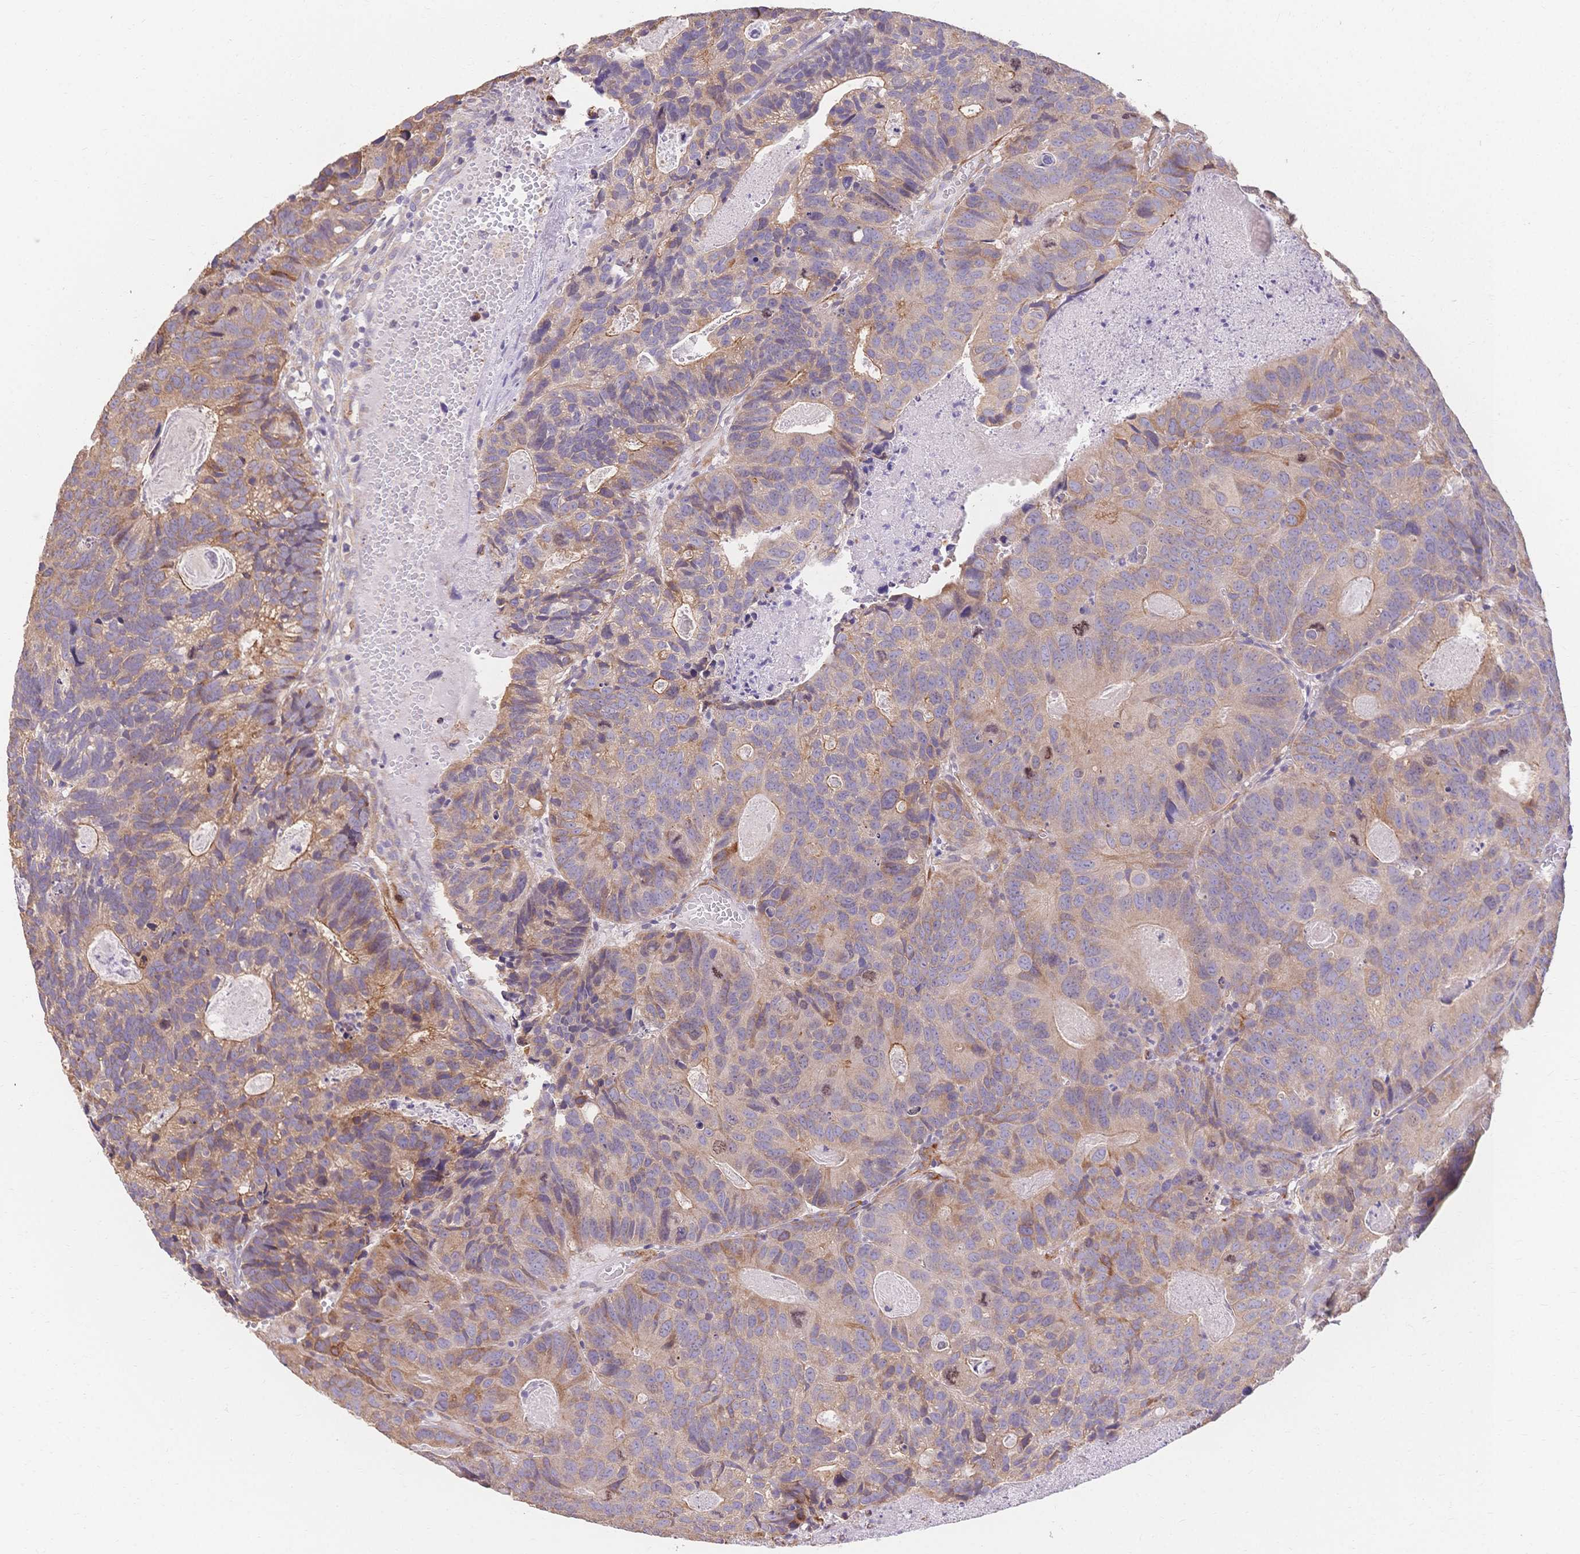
{"staining": {"intensity": "weak", "quantity": "25%-75%", "location": "cytoplasmic/membranous"}, "tissue": "head and neck cancer", "cell_type": "Tumor cells", "image_type": "cancer", "snomed": [{"axis": "morphology", "description": "Adenocarcinoma, NOS"}, {"axis": "topography", "description": "Head-Neck"}], "caption": "Head and neck cancer tissue reveals weak cytoplasmic/membranous staining in approximately 25%-75% of tumor cells, visualized by immunohistochemistry.", "gene": "HS3ST5", "patient": {"sex": "male", "age": 62}}